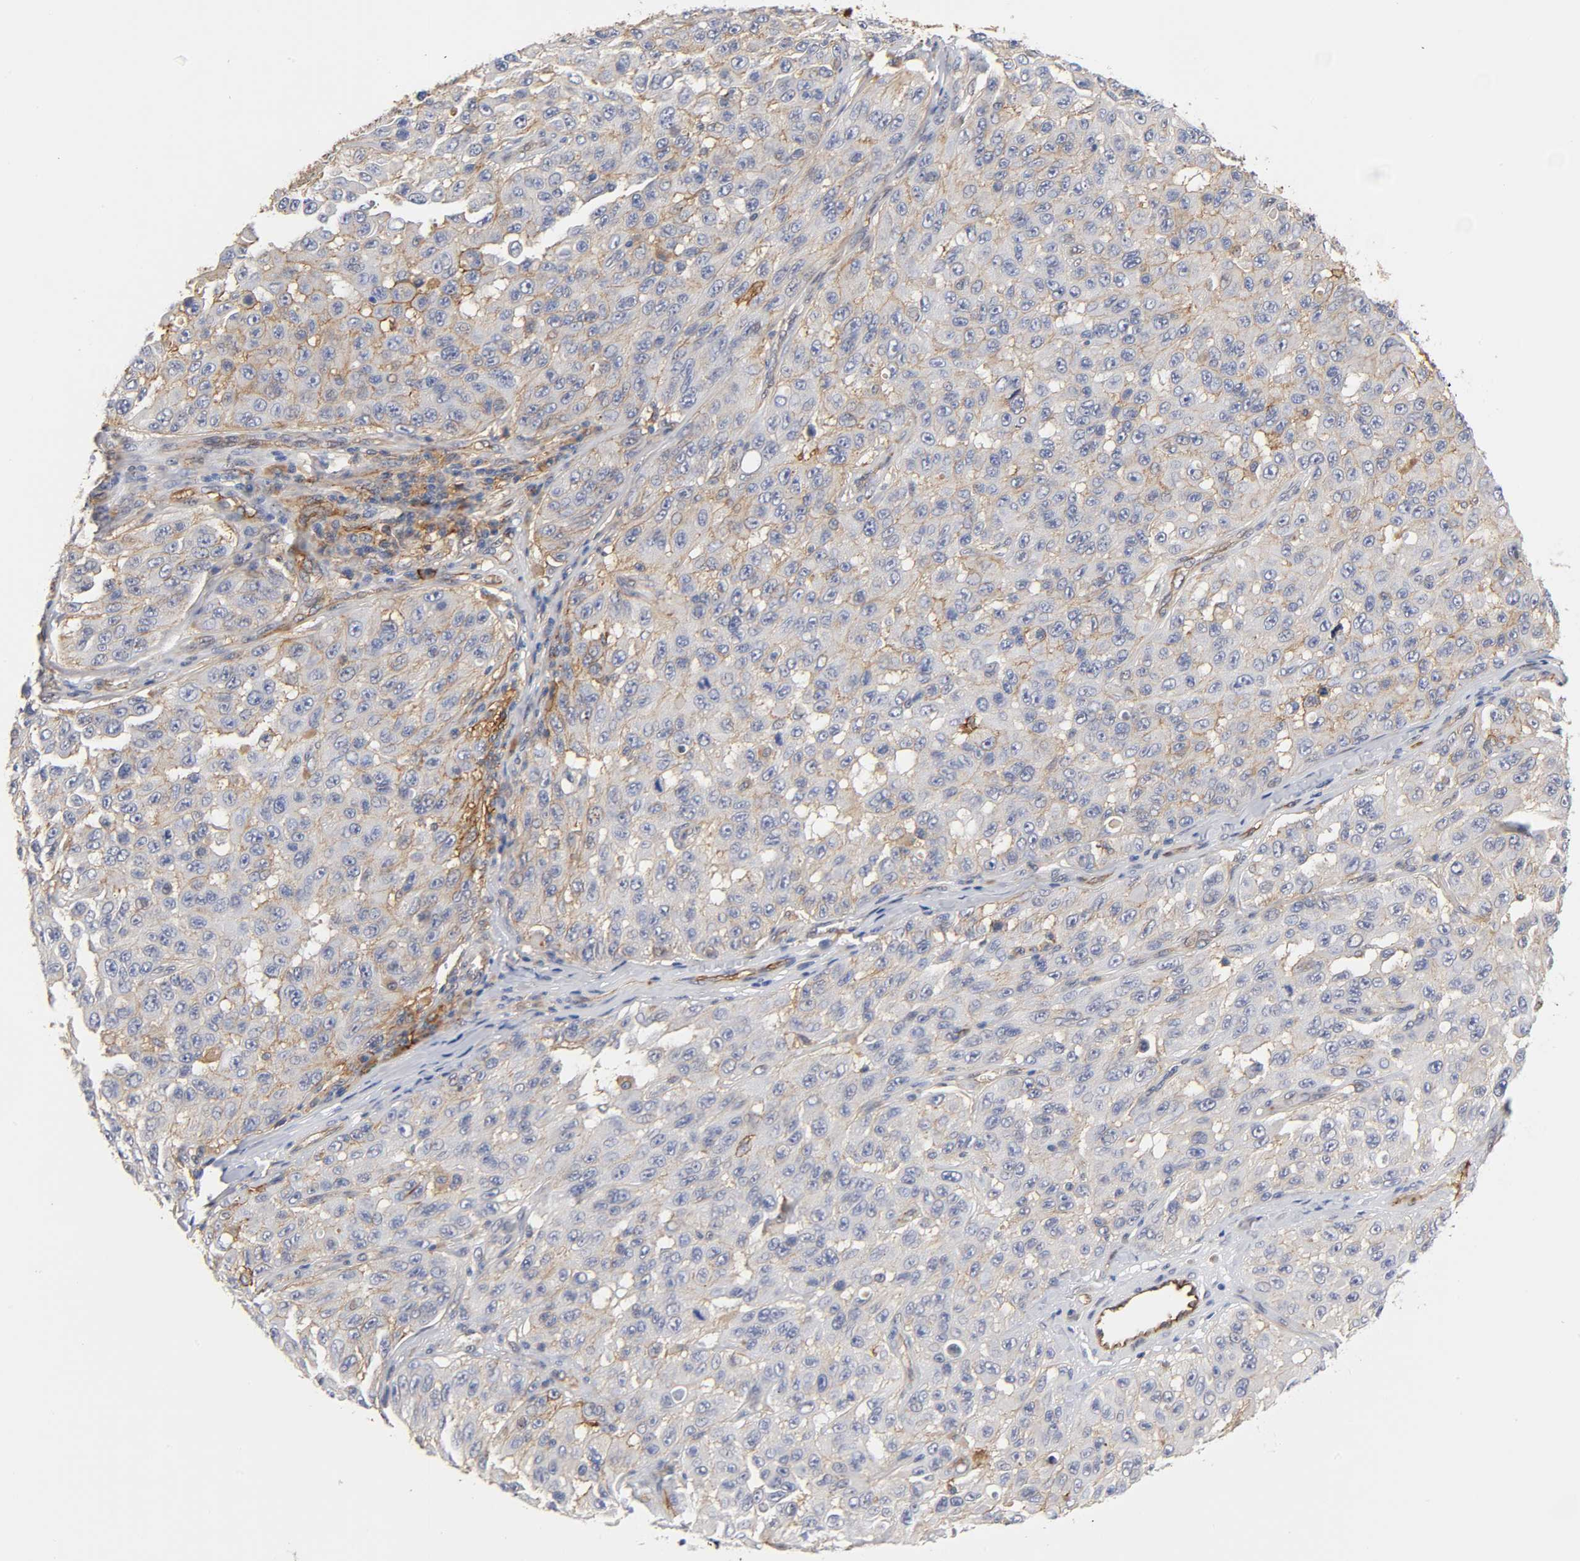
{"staining": {"intensity": "moderate", "quantity": "25%-75%", "location": "cytoplasmic/membranous"}, "tissue": "melanoma", "cell_type": "Tumor cells", "image_type": "cancer", "snomed": [{"axis": "morphology", "description": "Malignant melanoma, NOS"}, {"axis": "topography", "description": "Skin"}], "caption": "Human malignant melanoma stained with a protein marker shows moderate staining in tumor cells.", "gene": "ICAM1", "patient": {"sex": "male", "age": 30}}